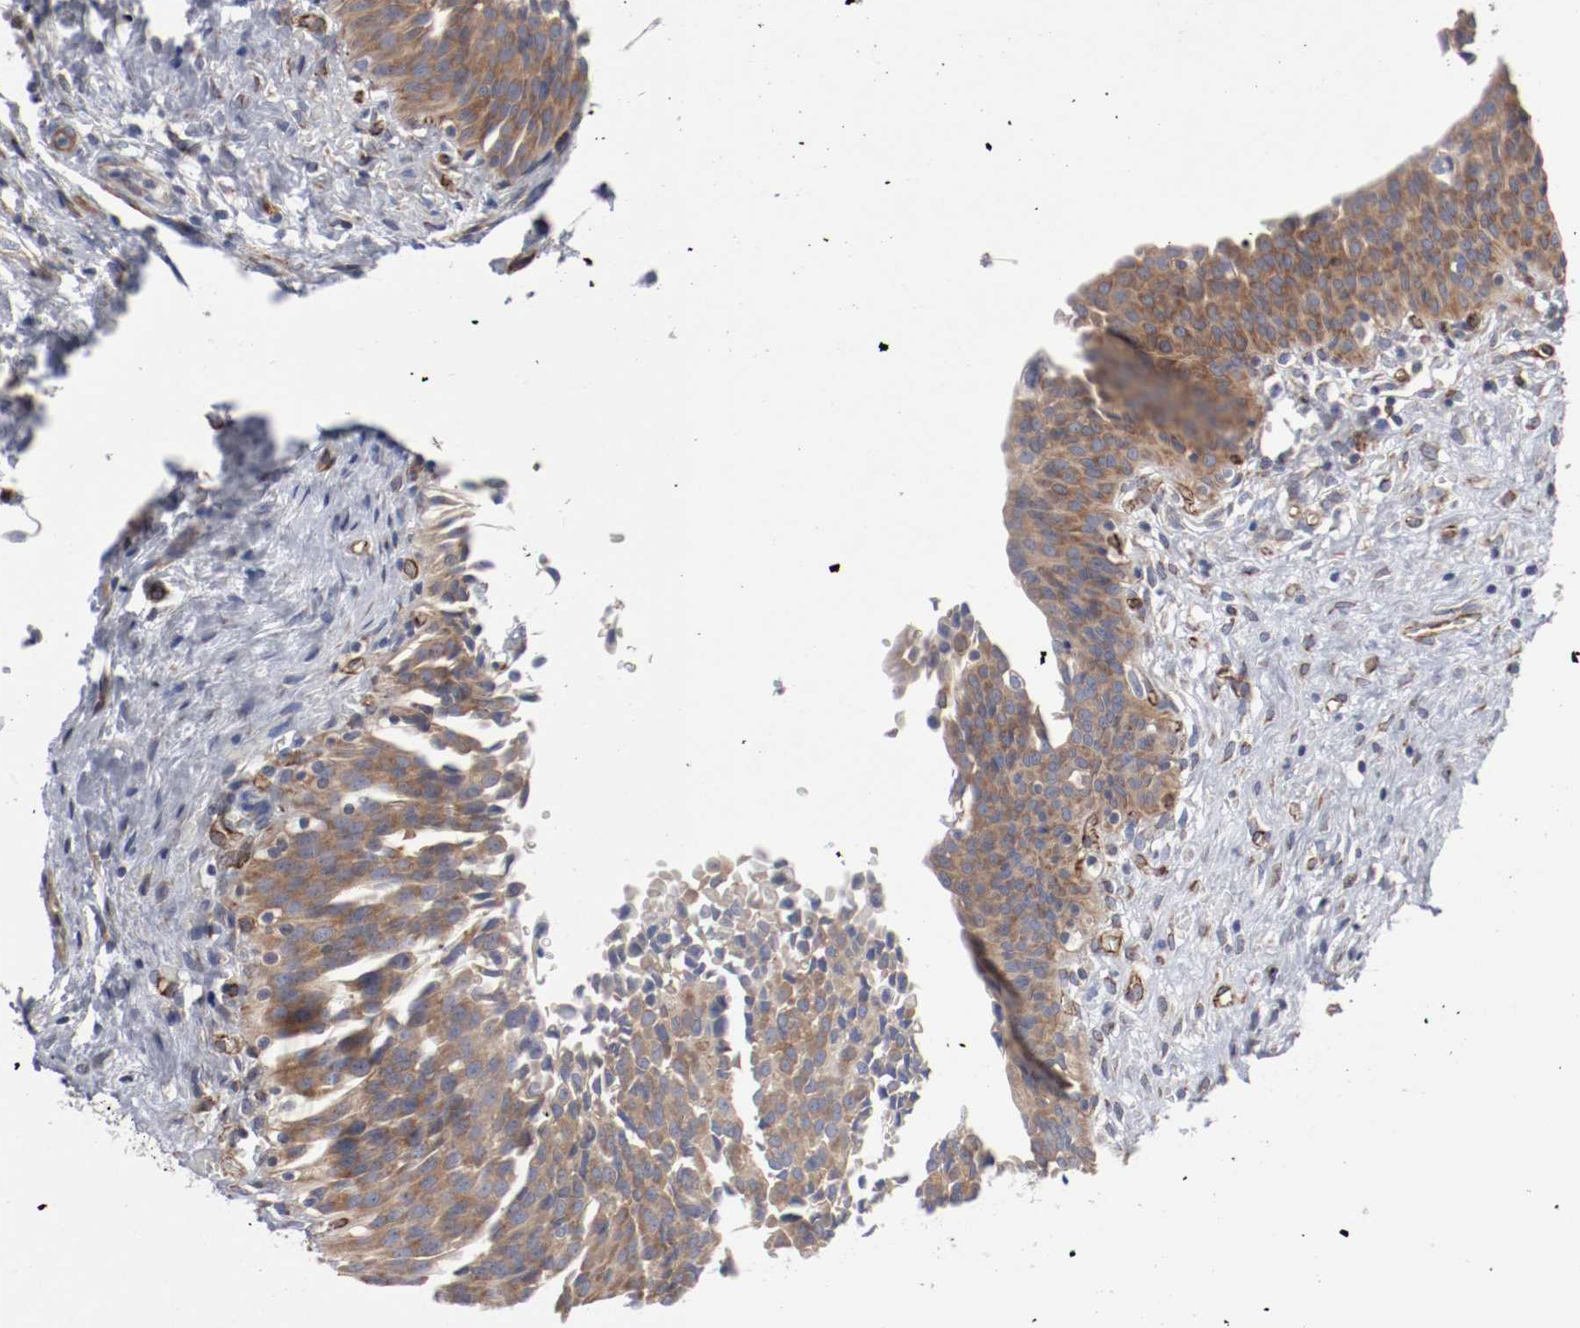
{"staining": {"intensity": "moderate", "quantity": ">75%", "location": "cytoplasmic/membranous"}, "tissue": "urinary bladder", "cell_type": "Urothelial cells", "image_type": "normal", "snomed": [{"axis": "morphology", "description": "Normal tissue, NOS"}, {"axis": "morphology", "description": "Dysplasia, NOS"}, {"axis": "topography", "description": "Urinary bladder"}], "caption": "DAB immunohistochemical staining of unremarkable urinary bladder exhibits moderate cytoplasmic/membranous protein expression in about >75% of urothelial cells.", "gene": "GIT1", "patient": {"sex": "male", "age": 35}}